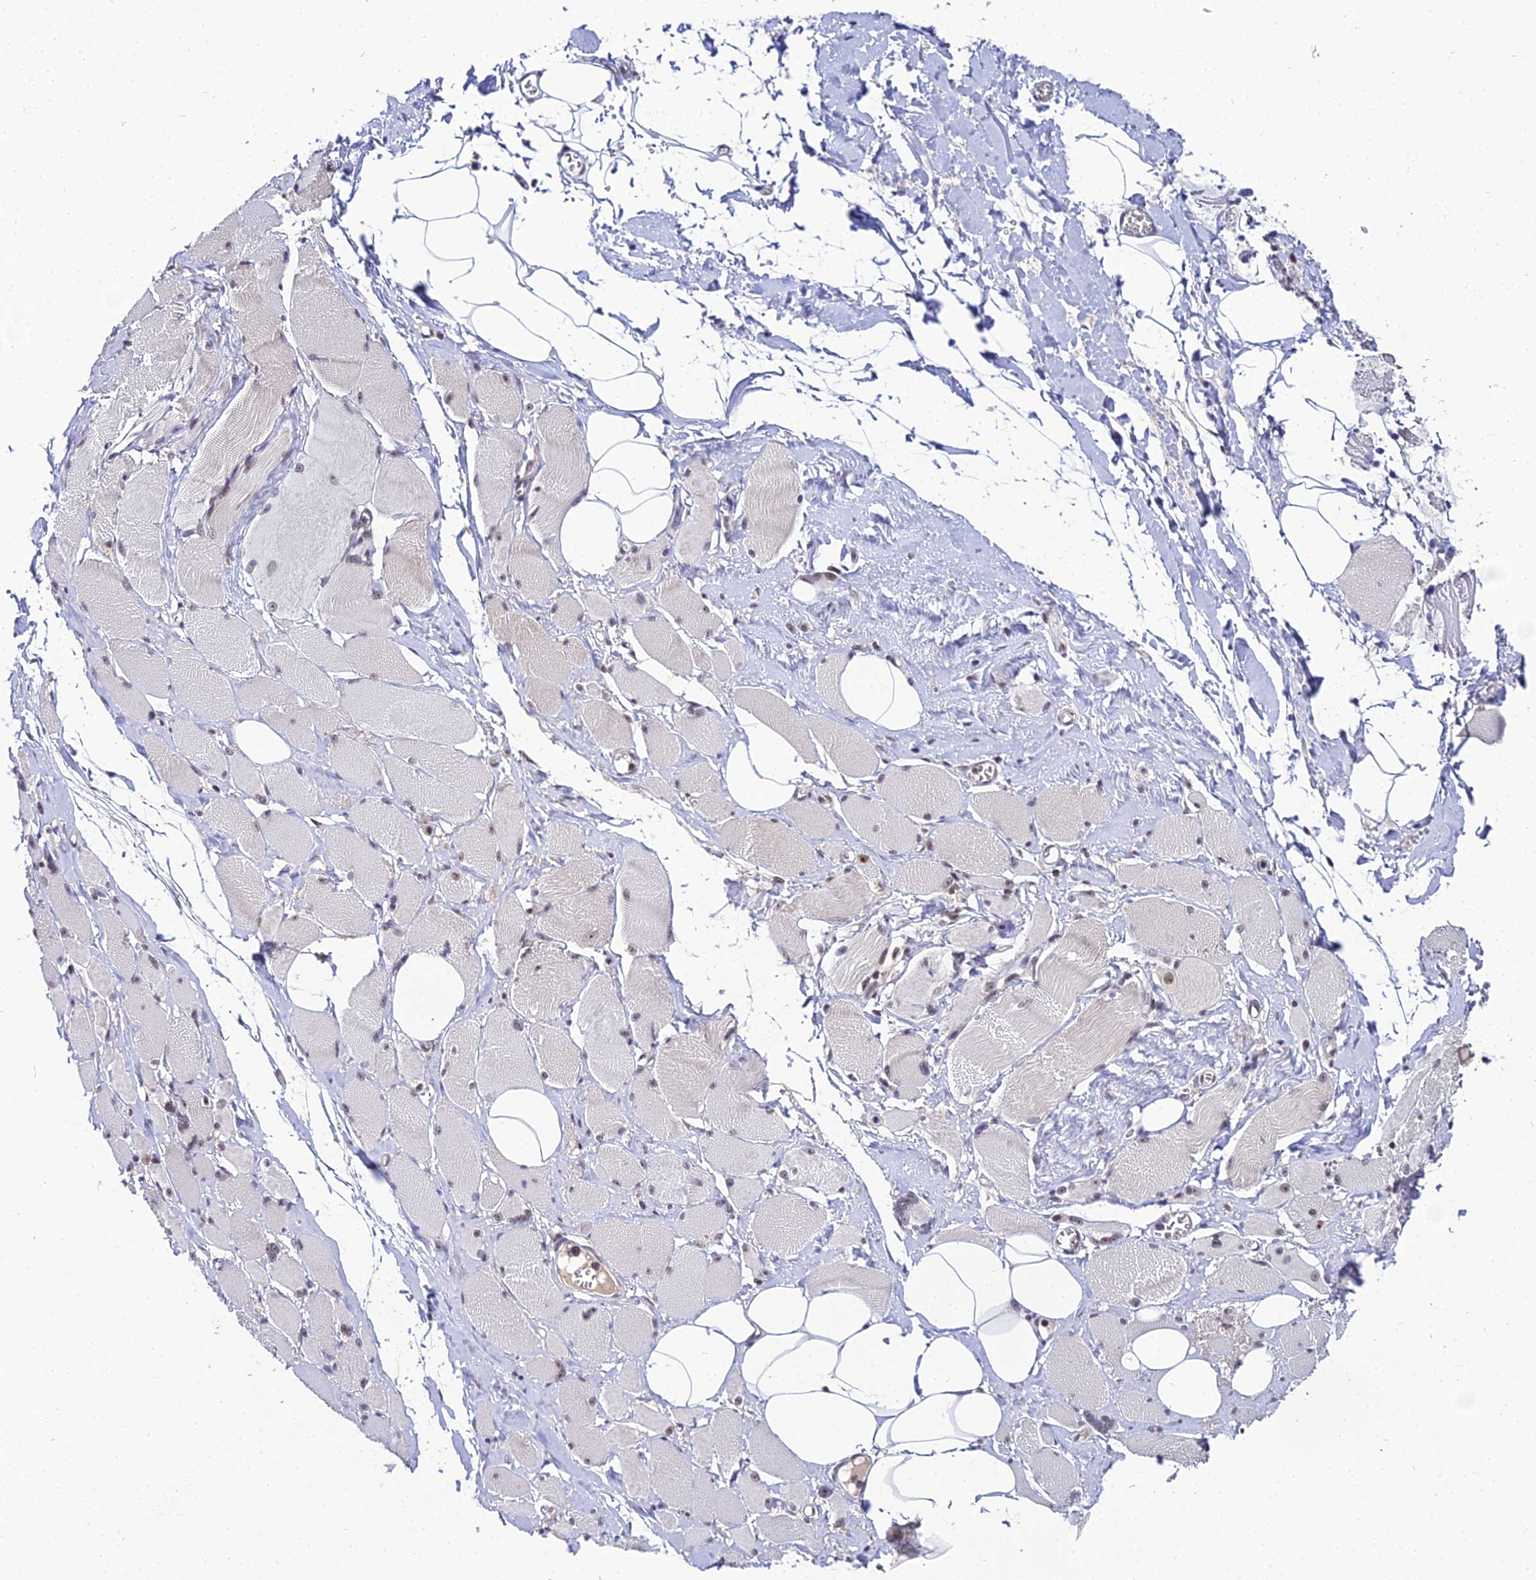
{"staining": {"intensity": "weak", "quantity": "25%-75%", "location": "nuclear"}, "tissue": "skeletal muscle", "cell_type": "Myocytes", "image_type": "normal", "snomed": [{"axis": "morphology", "description": "Normal tissue, NOS"}, {"axis": "morphology", "description": "Basal cell carcinoma"}, {"axis": "topography", "description": "Skeletal muscle"}], "caption": "Immunohistochemical staining of unremarkable human skeletal muscle shows low levels of weak nuclear positivity in about 25%-75% of myocytes.", "gene": "EXOSC3", "patient": {"sex": "female", "age": 64}}